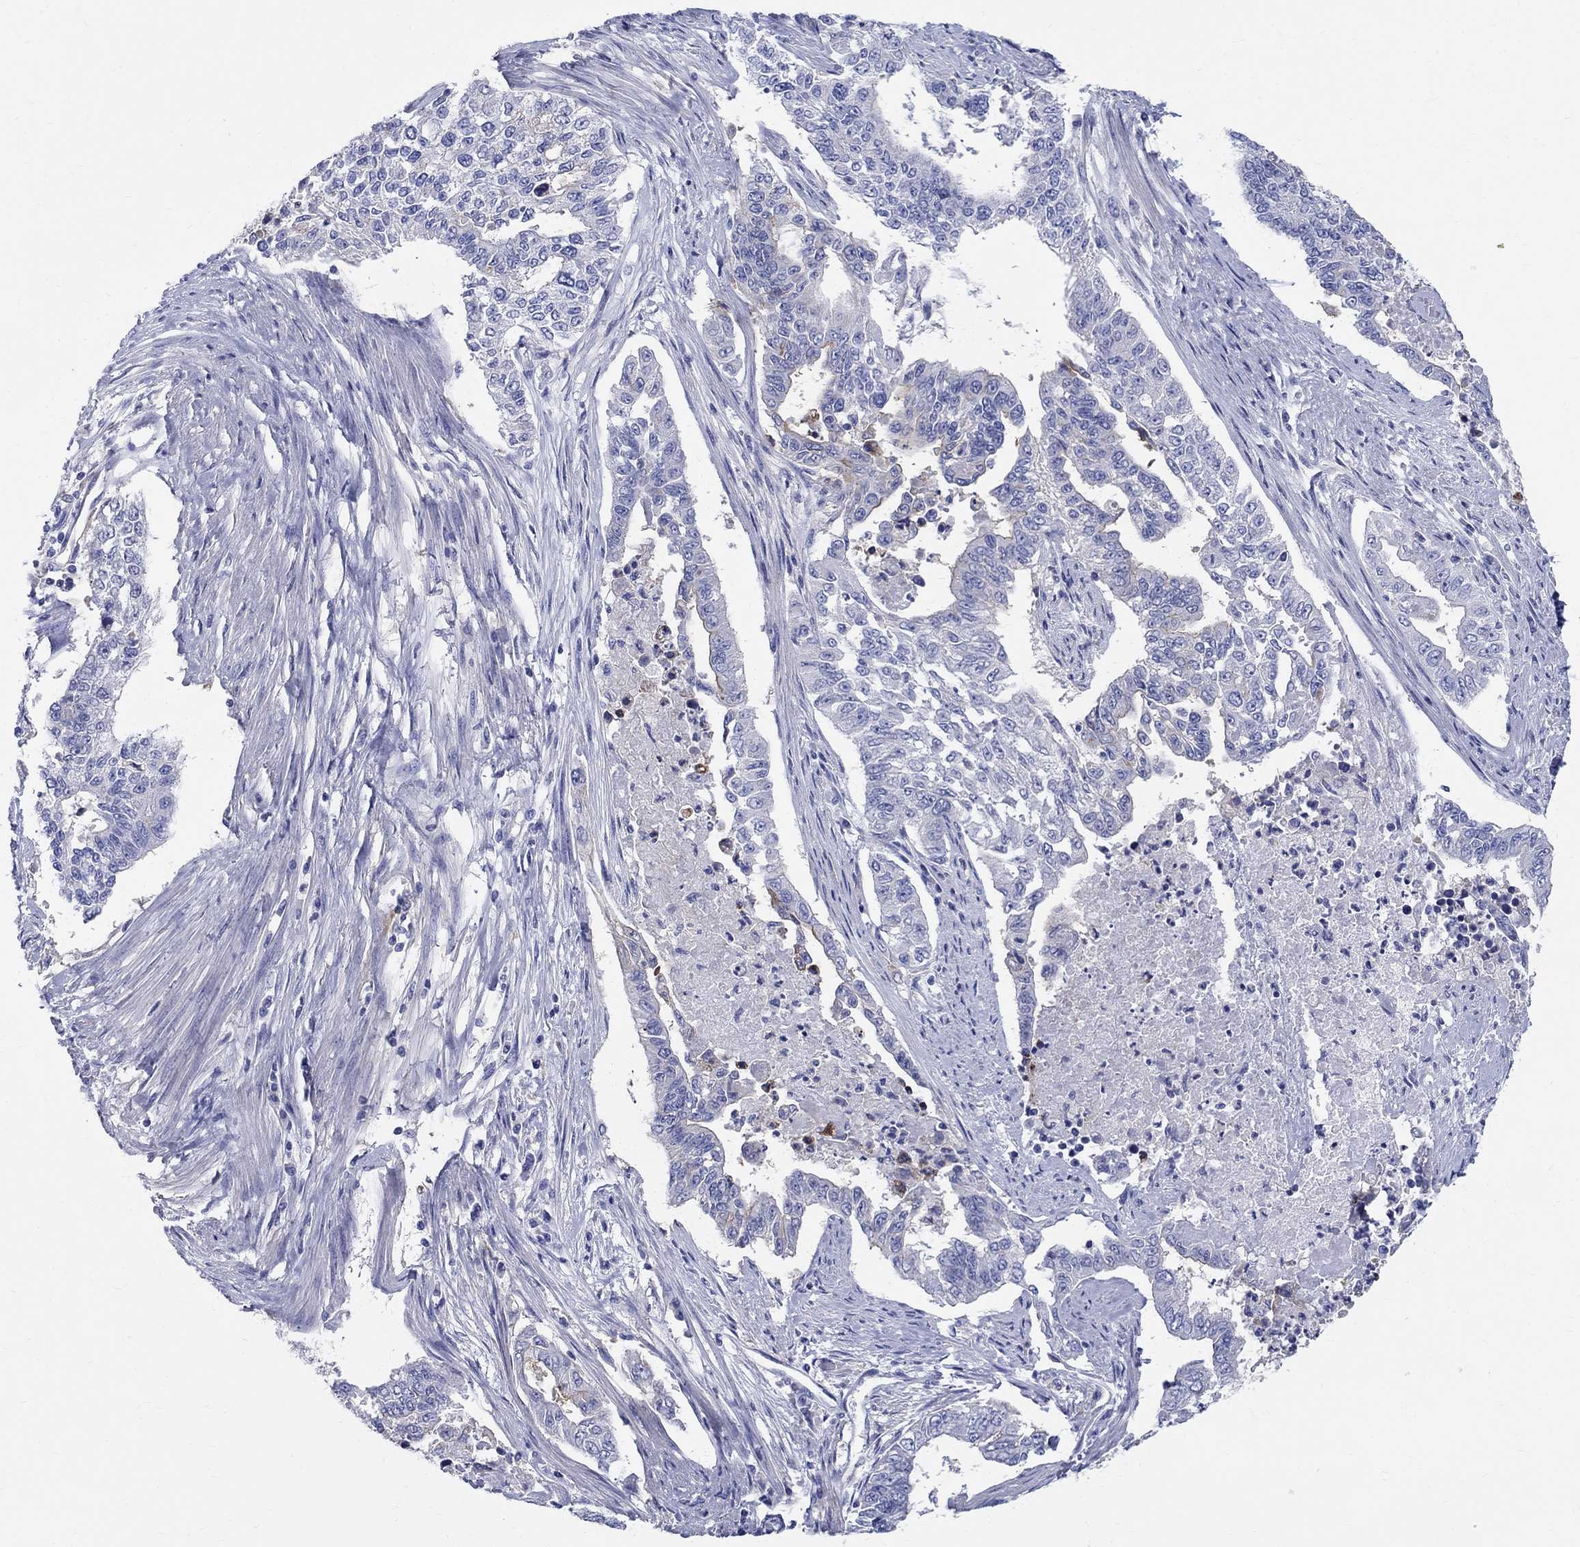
{"staining": {"intensity": "negative", "quantity": "none", "location": "none"}, "tissue": "endometrial cancer", "cell_type": "Tumor cells", "image_type": "cancer", "snomed": [{"axis": "morphology", "description": "Adenocarcinoma, NOS"}, {"axis": "topography", "description": "Uterus"}], "caption": "Tumor cells are negative for brown protein staining in adenocarcinoma (endometrial). (DAB immunohistochemistry (IHC), high magnification).", "gene": "SOX2", "patient": {"sex": "female", "age": 59}}